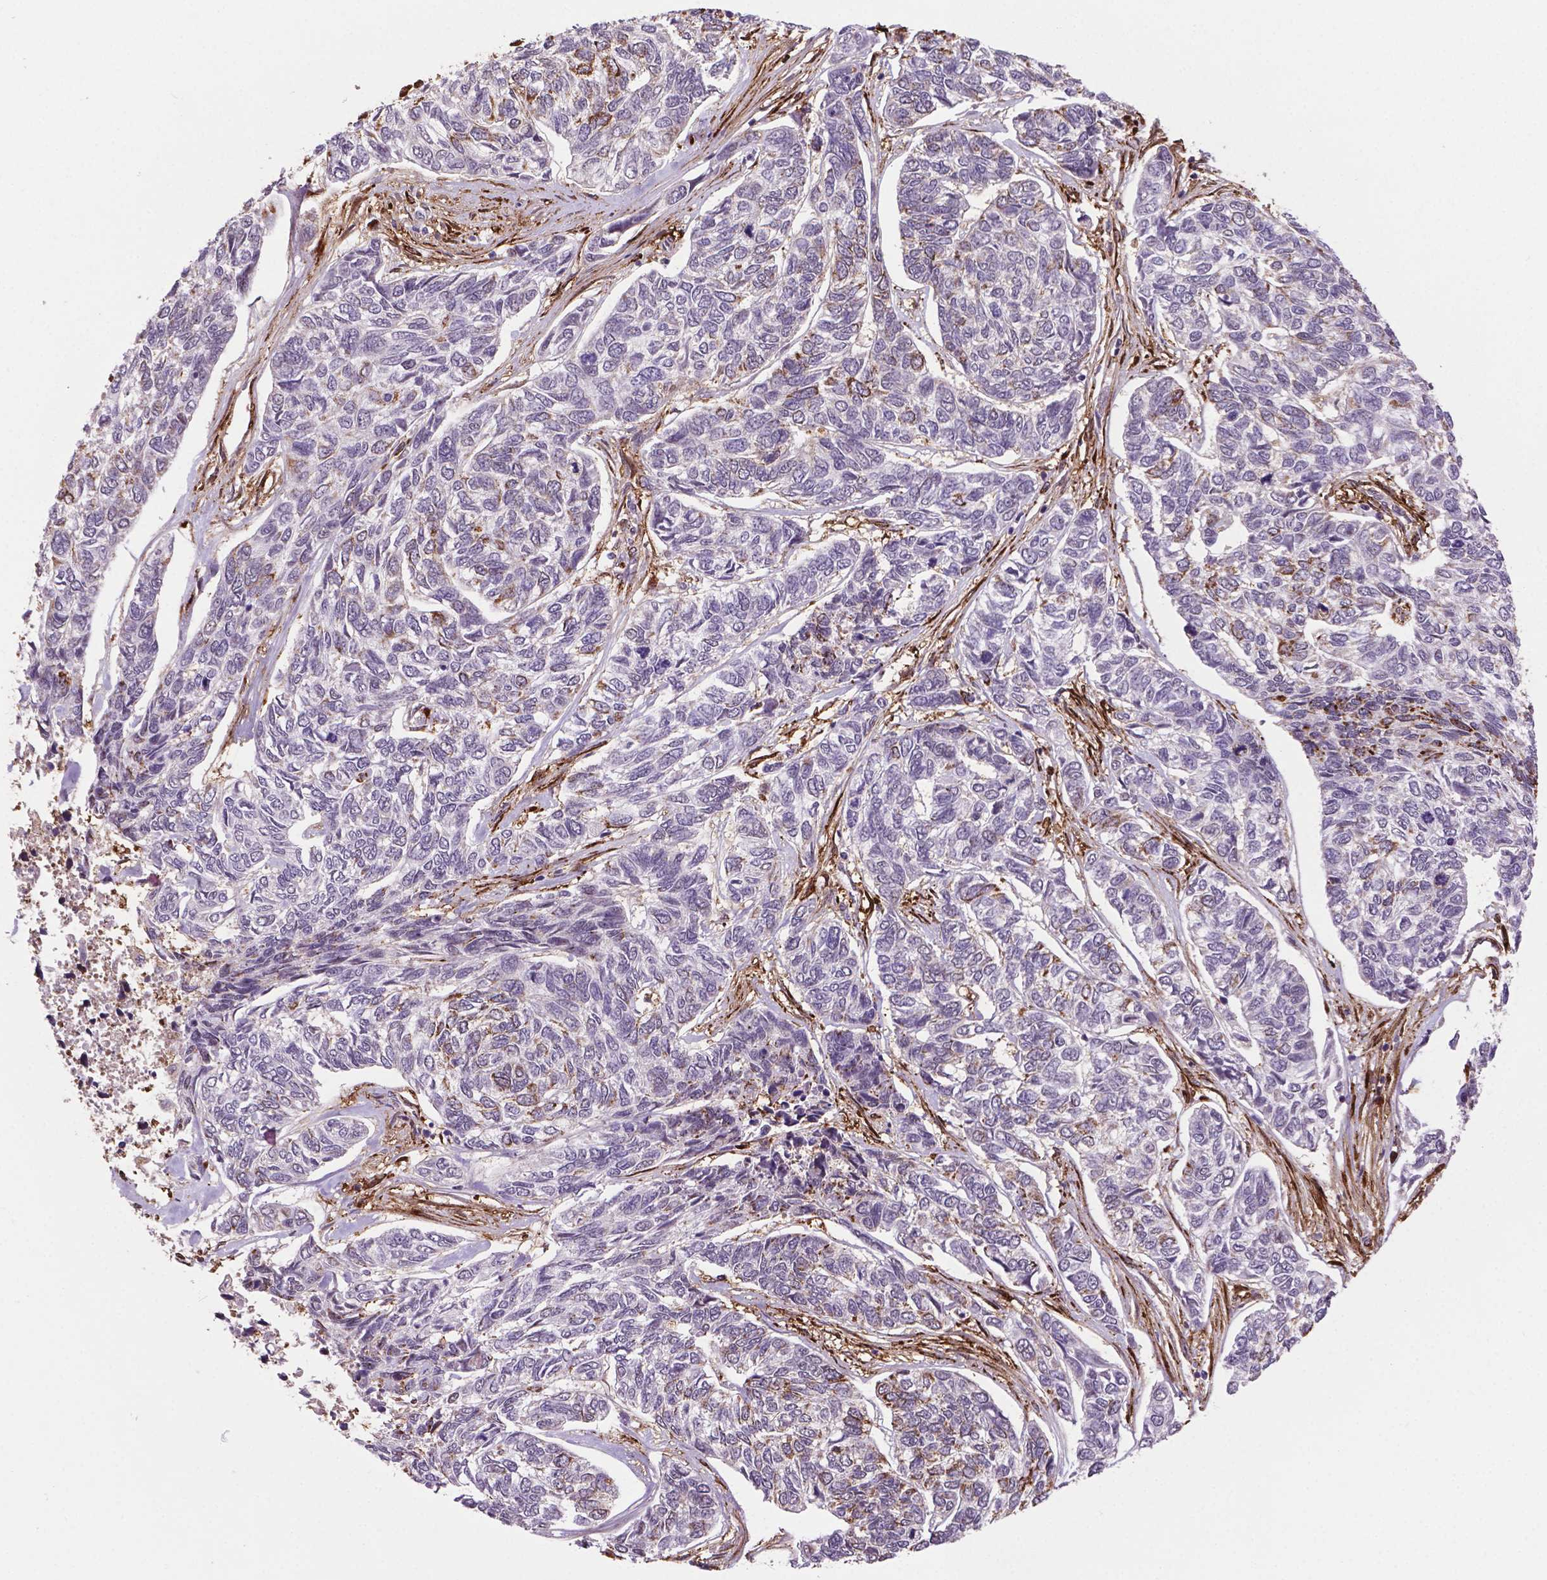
{"staining": {"intensity": "negative", "quantity": "none", "location": "none"}, "tissue": "skin cancer", "cell_type": "Tumor cells", "image_type": "cancer", "snomed": [{"axis": "morphology", "description": "Basal cell carcinoma"}, {"axis": "topography", "description": "Skin"}], "caption": "A high-resolution histopathology image shows IHC staining of skin basal cell carcinoma, which shows no significant staining in tumor cells.", "gene": "PLIN3", "patient": {"sex": "female", "age": 65}}